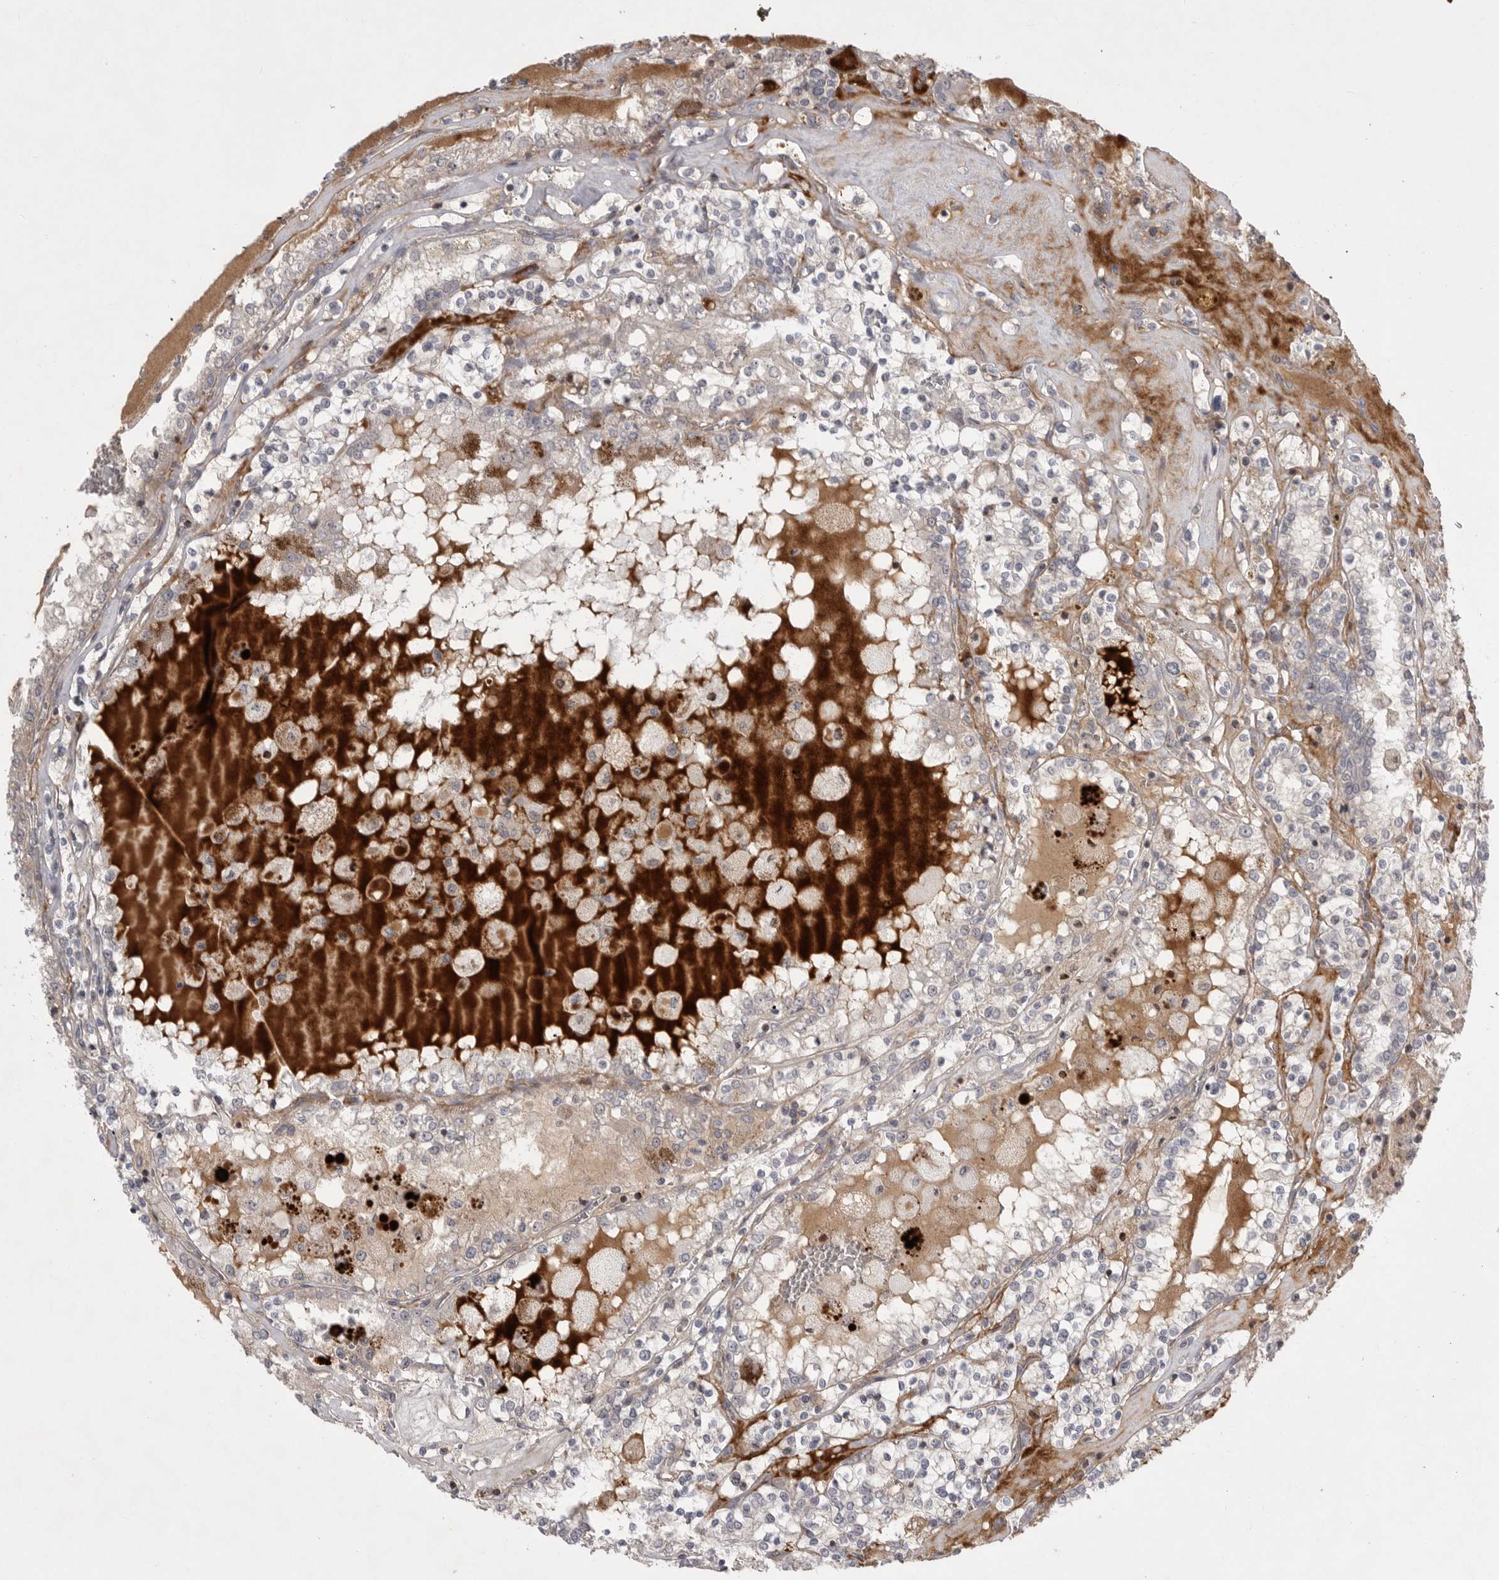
{"staining": {"intensity": "weak", "quantity": "<25%", "location": "cytoplasmic/membranous"}, "tissue": "renal cancer", "cell_type": "Tumor cells", "image_type": "cancer", "snomed": [{"axis": "morphology", "description": "Adenocarcinoma, NOS"}, {"axis": "topography", "description": "Kidney"}], "caption": "Immunohistochemistry (IHC) image of neoplastic tissue: renal cancer (adenocarcinoma) stained with DAB (3,3'-diaminobenzidine) exhibits no significant protein staining in tumor cells.", "gene": "KYAT3", "patient": {"sex": "female", "age": 56}}